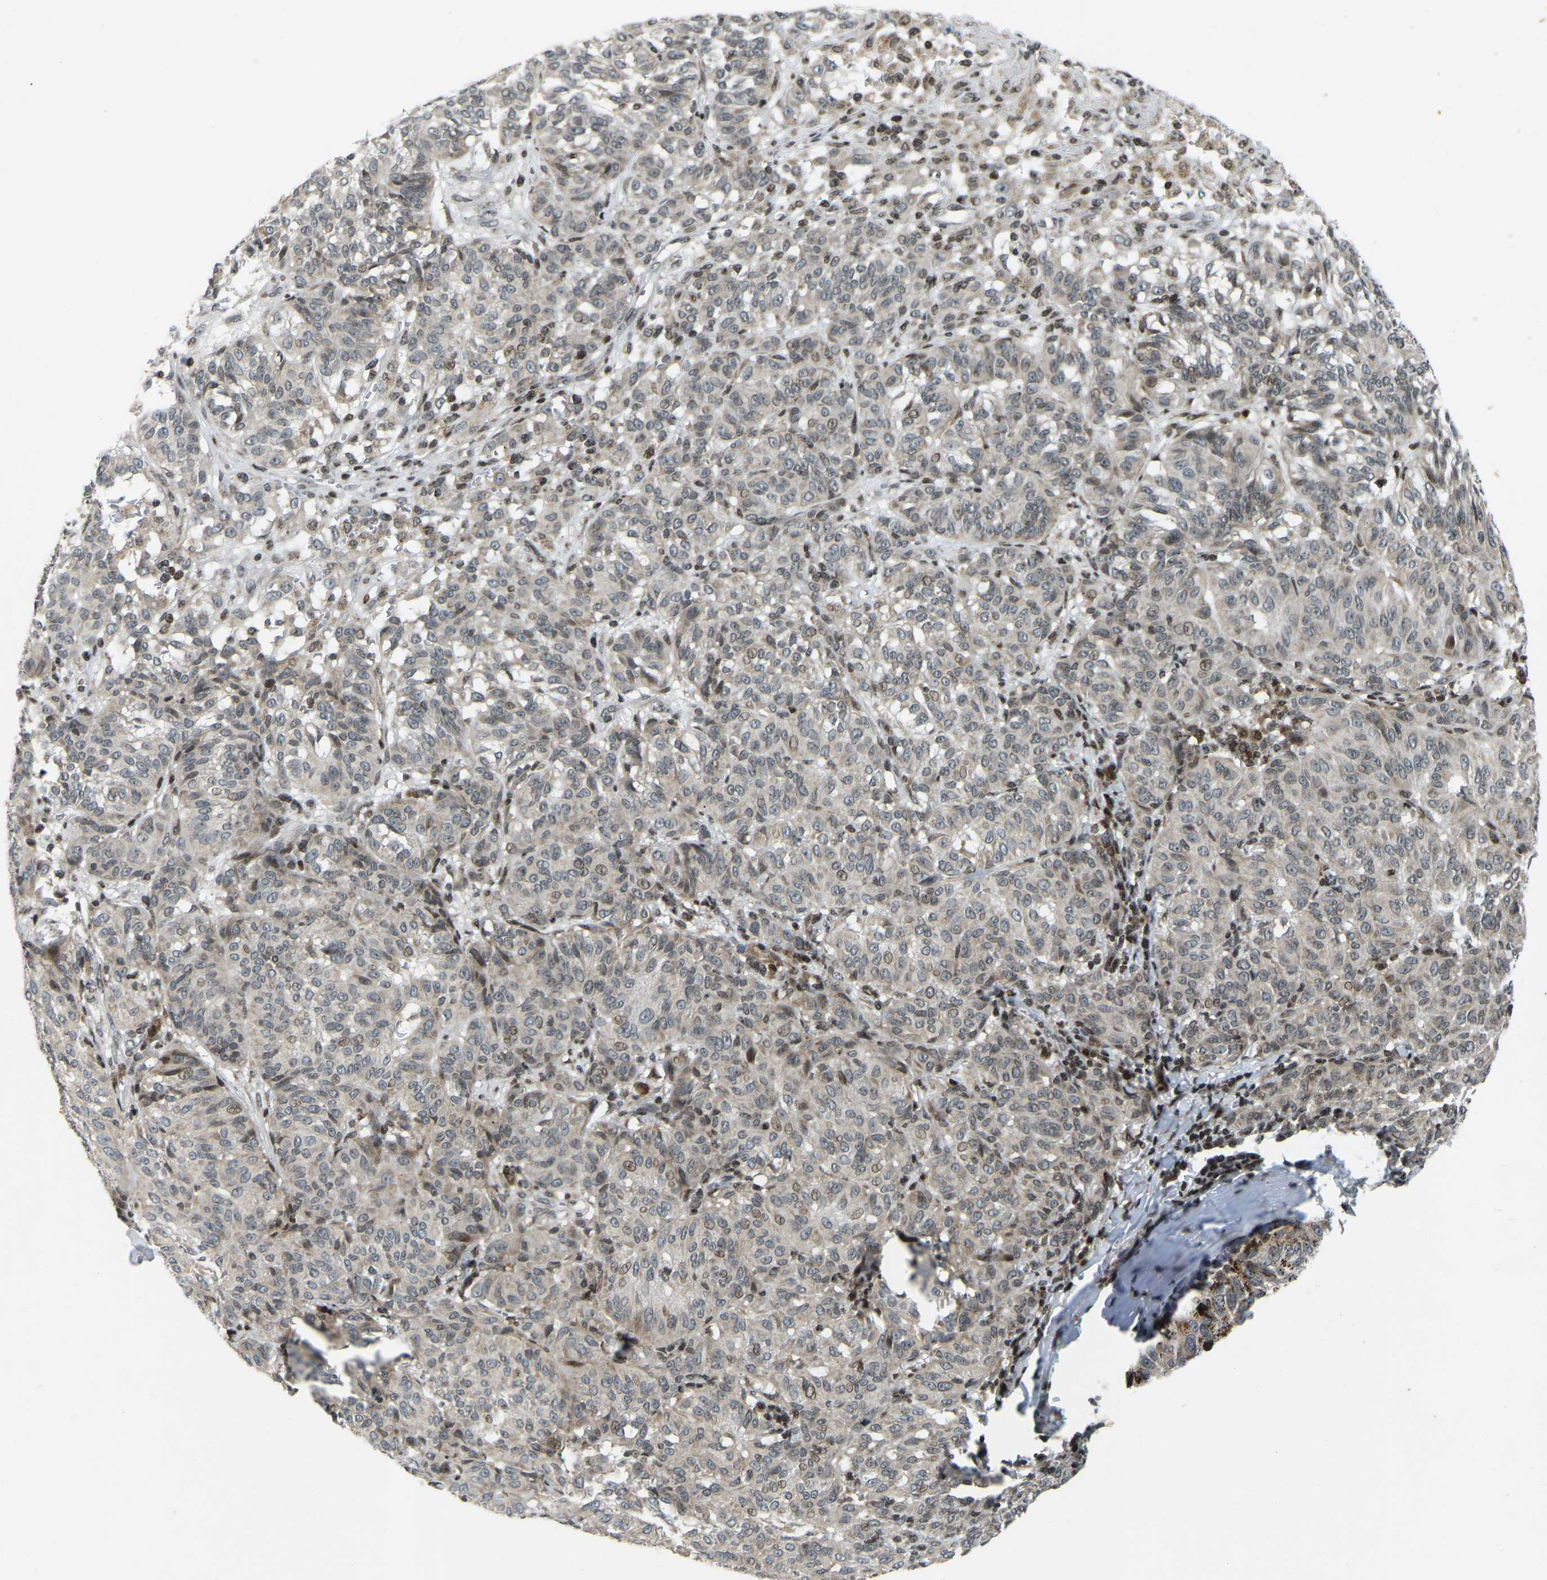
{"staining": {"intensity": "weak", "quantity": "25%-75%", "location": "nuclear"}, "tissue": "melanoma", "cell_type": "Tumor cells", "image_type": "cancer", "snomed": [{"axis": "morphology", "description": "Malignant melanoma, NOS"}, {"axis": "topography", "description": "Skin"}], "caption": "Protein expression analysis of malignant melanoma reveals weak nuclear staining in about 25%-75% of tumor cells.", "gene": "PARL", "patient": {"sex": "female", "age": 72}}